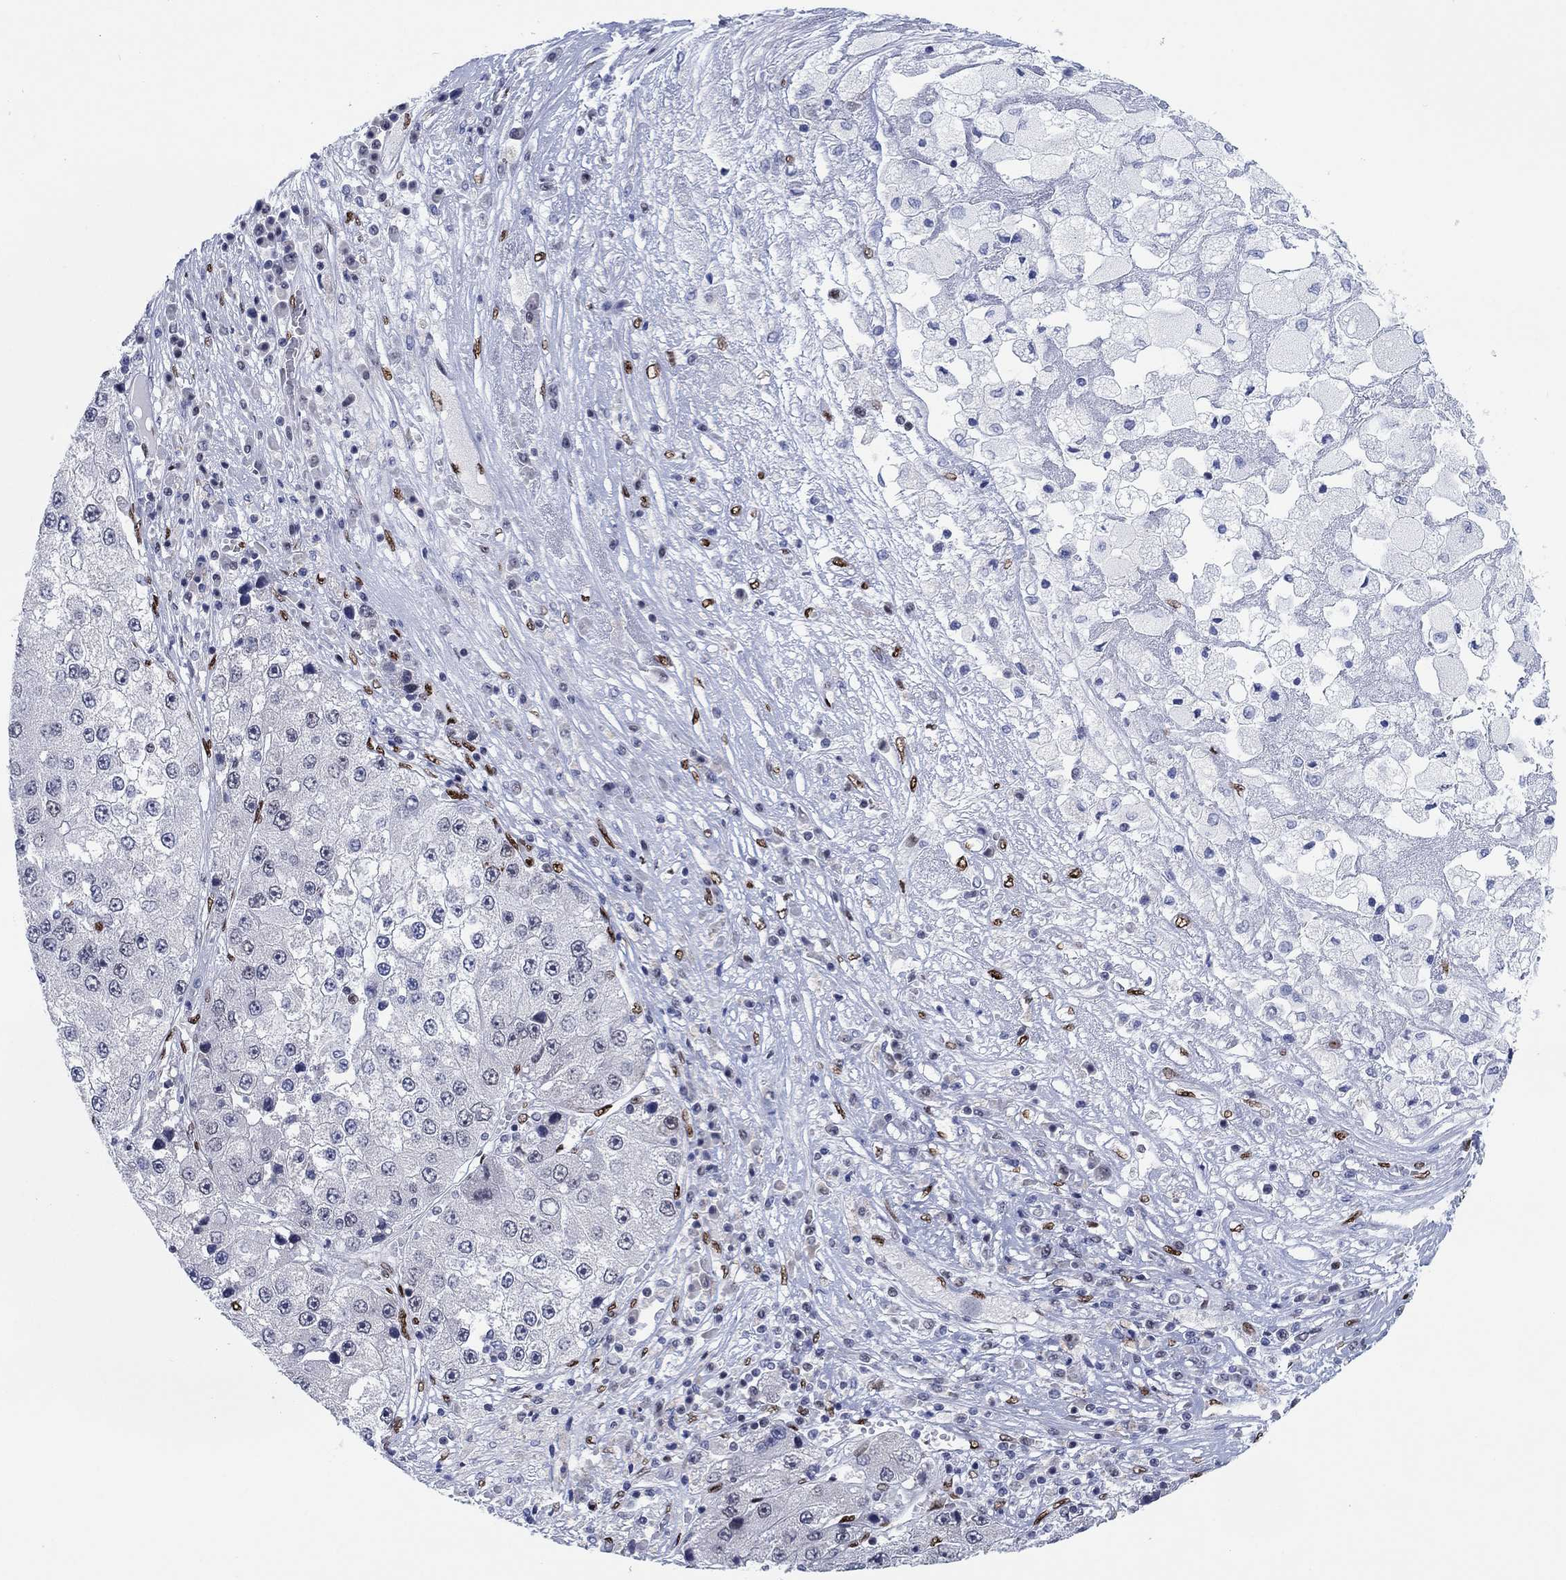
{"staining": {"intensity": "negative", "quantity": "none", "location": "none"}, "tissue": "liver cancer", "cell_type": "Tumor cells", "image_type": "cancer", "snomed": [{"axis": "morphology", "description": "Carcinoma, Hepatocellular, NOS"}, {"axis": "topography", "description": "Liver"}], "caption": "This image is of hepatocellular carcinoma (liver) stained with immunohistochemistry (IHC) to label a protein in brown with the nuclei are counter-stained blue. There is no staining in tumor cells.", "gene": "ZEB1", "patient": {"sex": "female", "age": 73}}